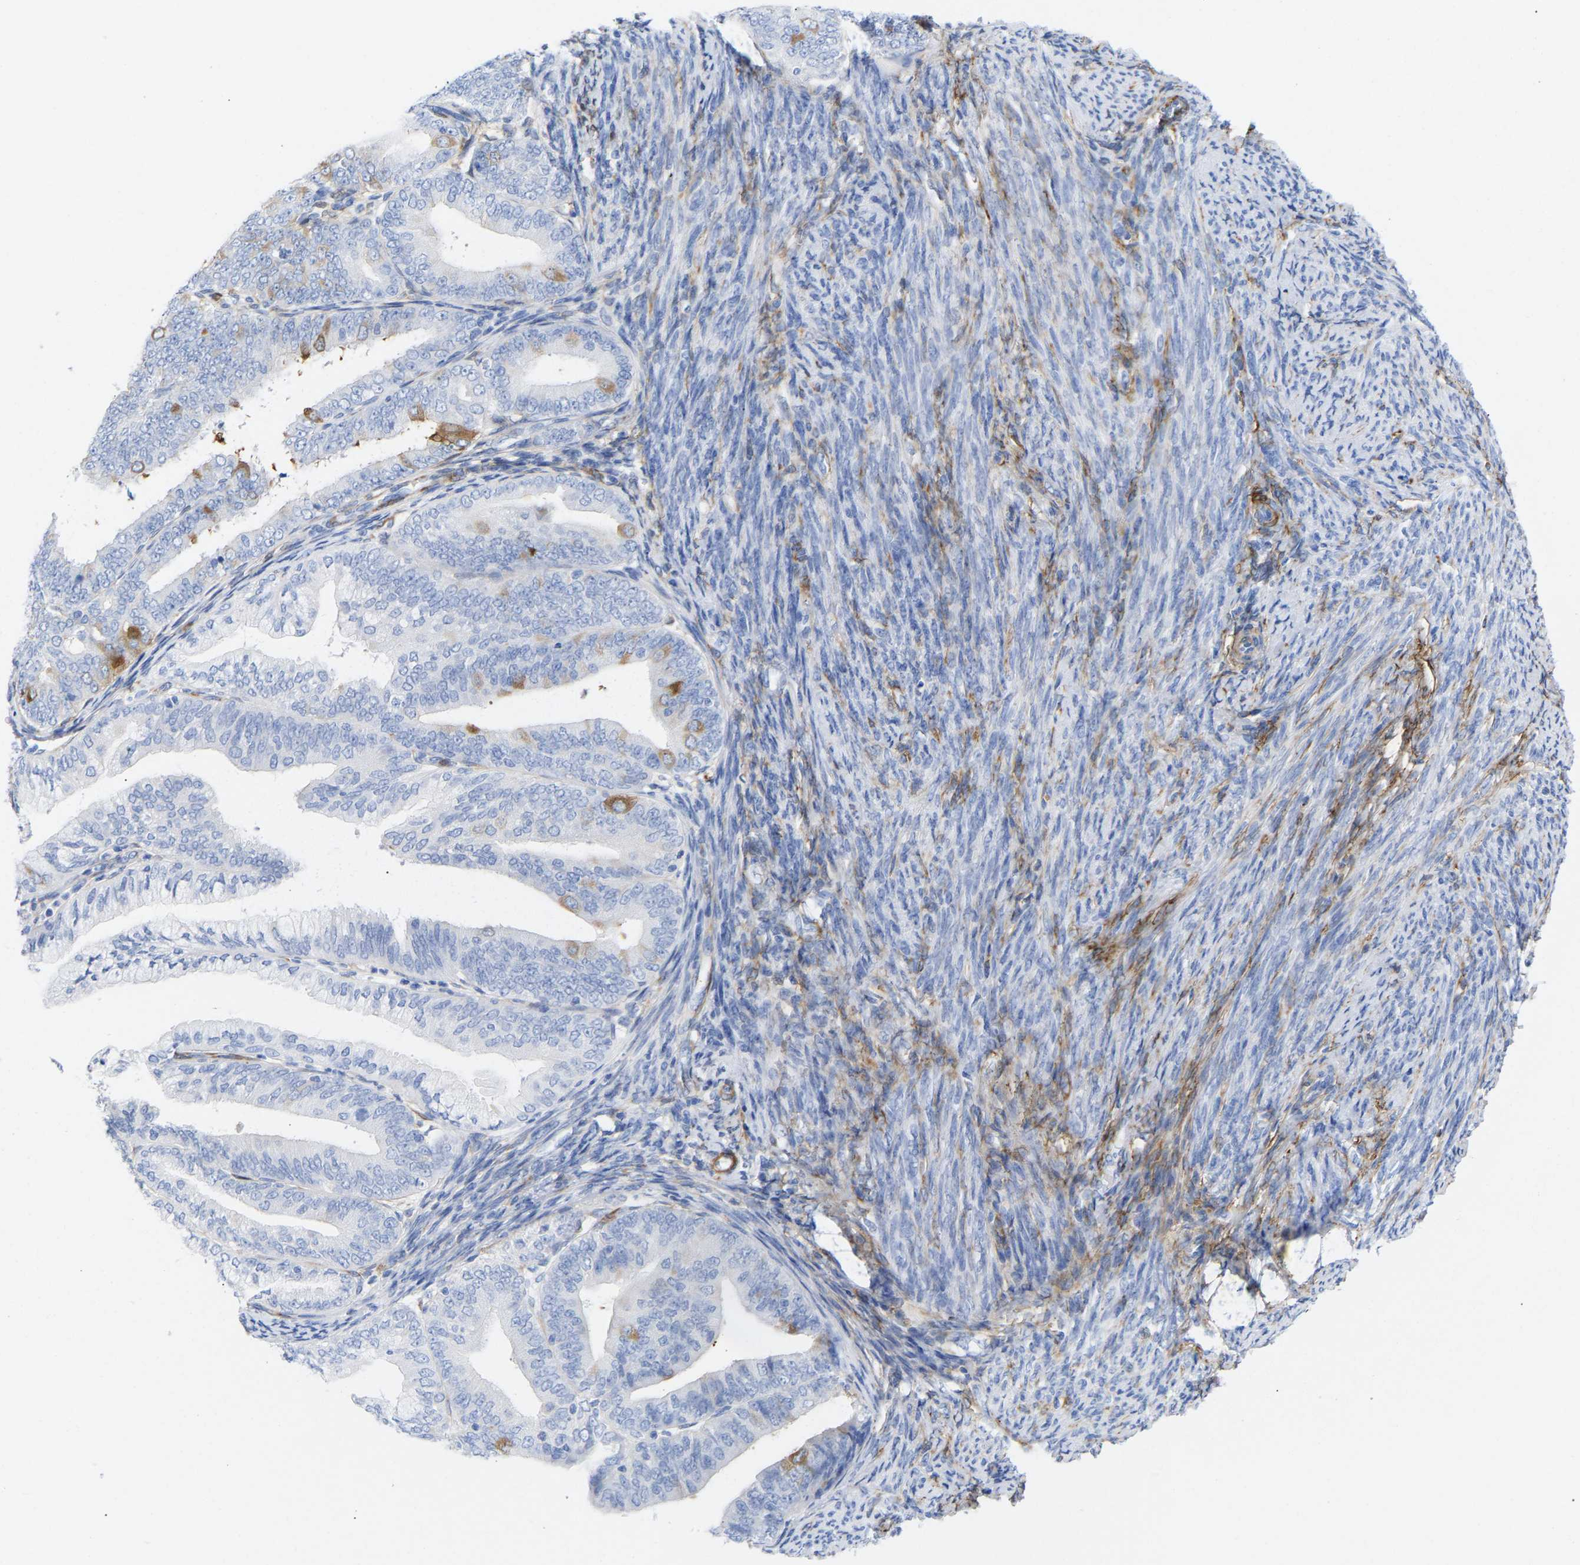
{"staining": {"intensity": "moderate", "quantity": "<25%", "location": "cytoplasmic/membranous"}, "tissue": "endometrial cancer", "cell_type": "Tumor cells", "image_type": "cancer", "snomed": [{"axis": "morphology", "description": "Adenocarcinoma, NOS"}, {"axis": "topography", "description": "Endometrium"}], "caption": "Tumor cells demonstrate moderate cytoplasmic/membranous expression in about <25% of cells in adenocarcinoma (endometrial).", "gene": "AMPH", "patient": {"sex": "female", "age": 63}}